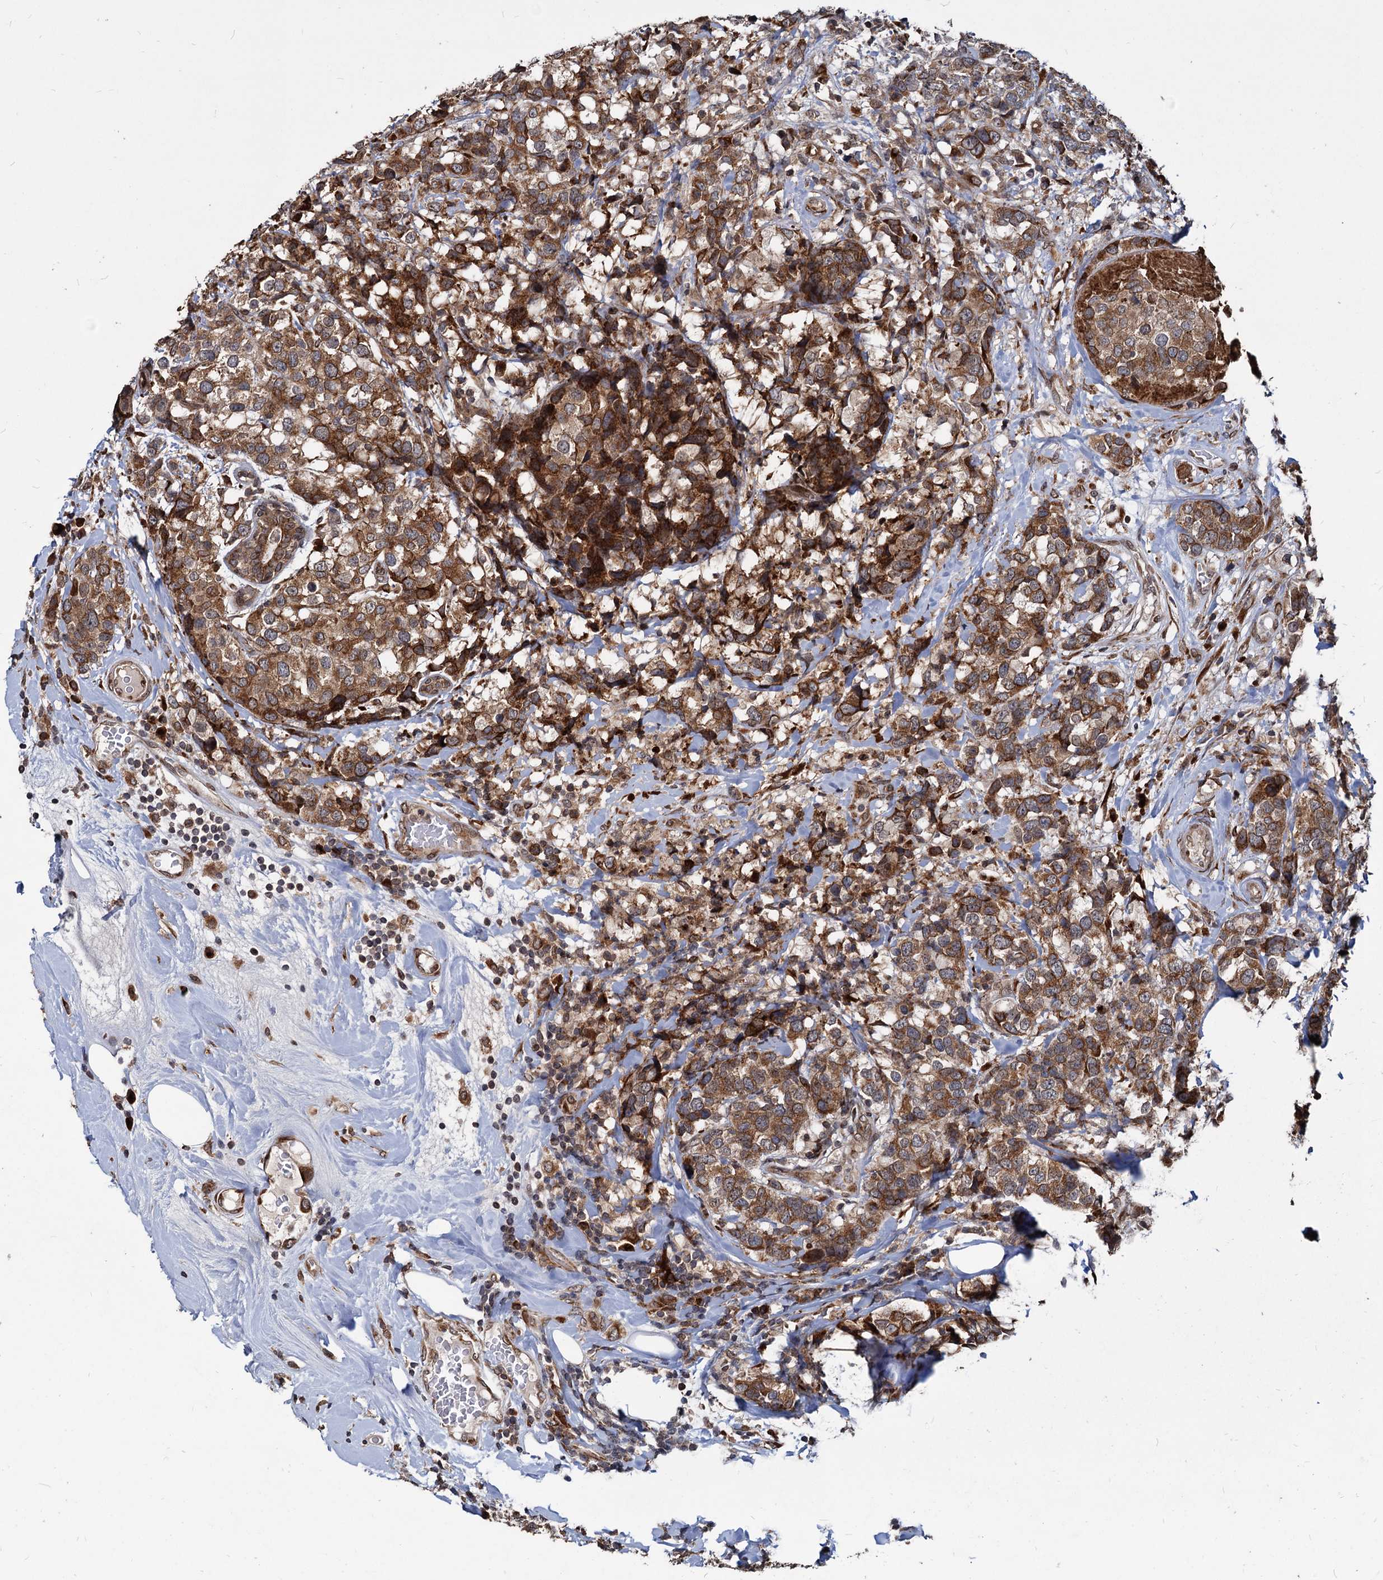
{"staining": {"intensity": "moderate", "quantity": ">75%", "location": "cytoplasmic/membranous"}, "tissue": "breast cancer", "cell_type": "Tumor cells", "image_type": "cancer", "snomed": [{"axis": "morphology", "description": "Lobular carcinoma"}, {"axis": "topography", "description": "Breast"}], "caption": "Human breast cancer (lobular carcinoma) stained with a protein marker displays moderate staining in tumor cells.", "gene": "SAAL1", "patient": {"sex": "female", "age": 59}}